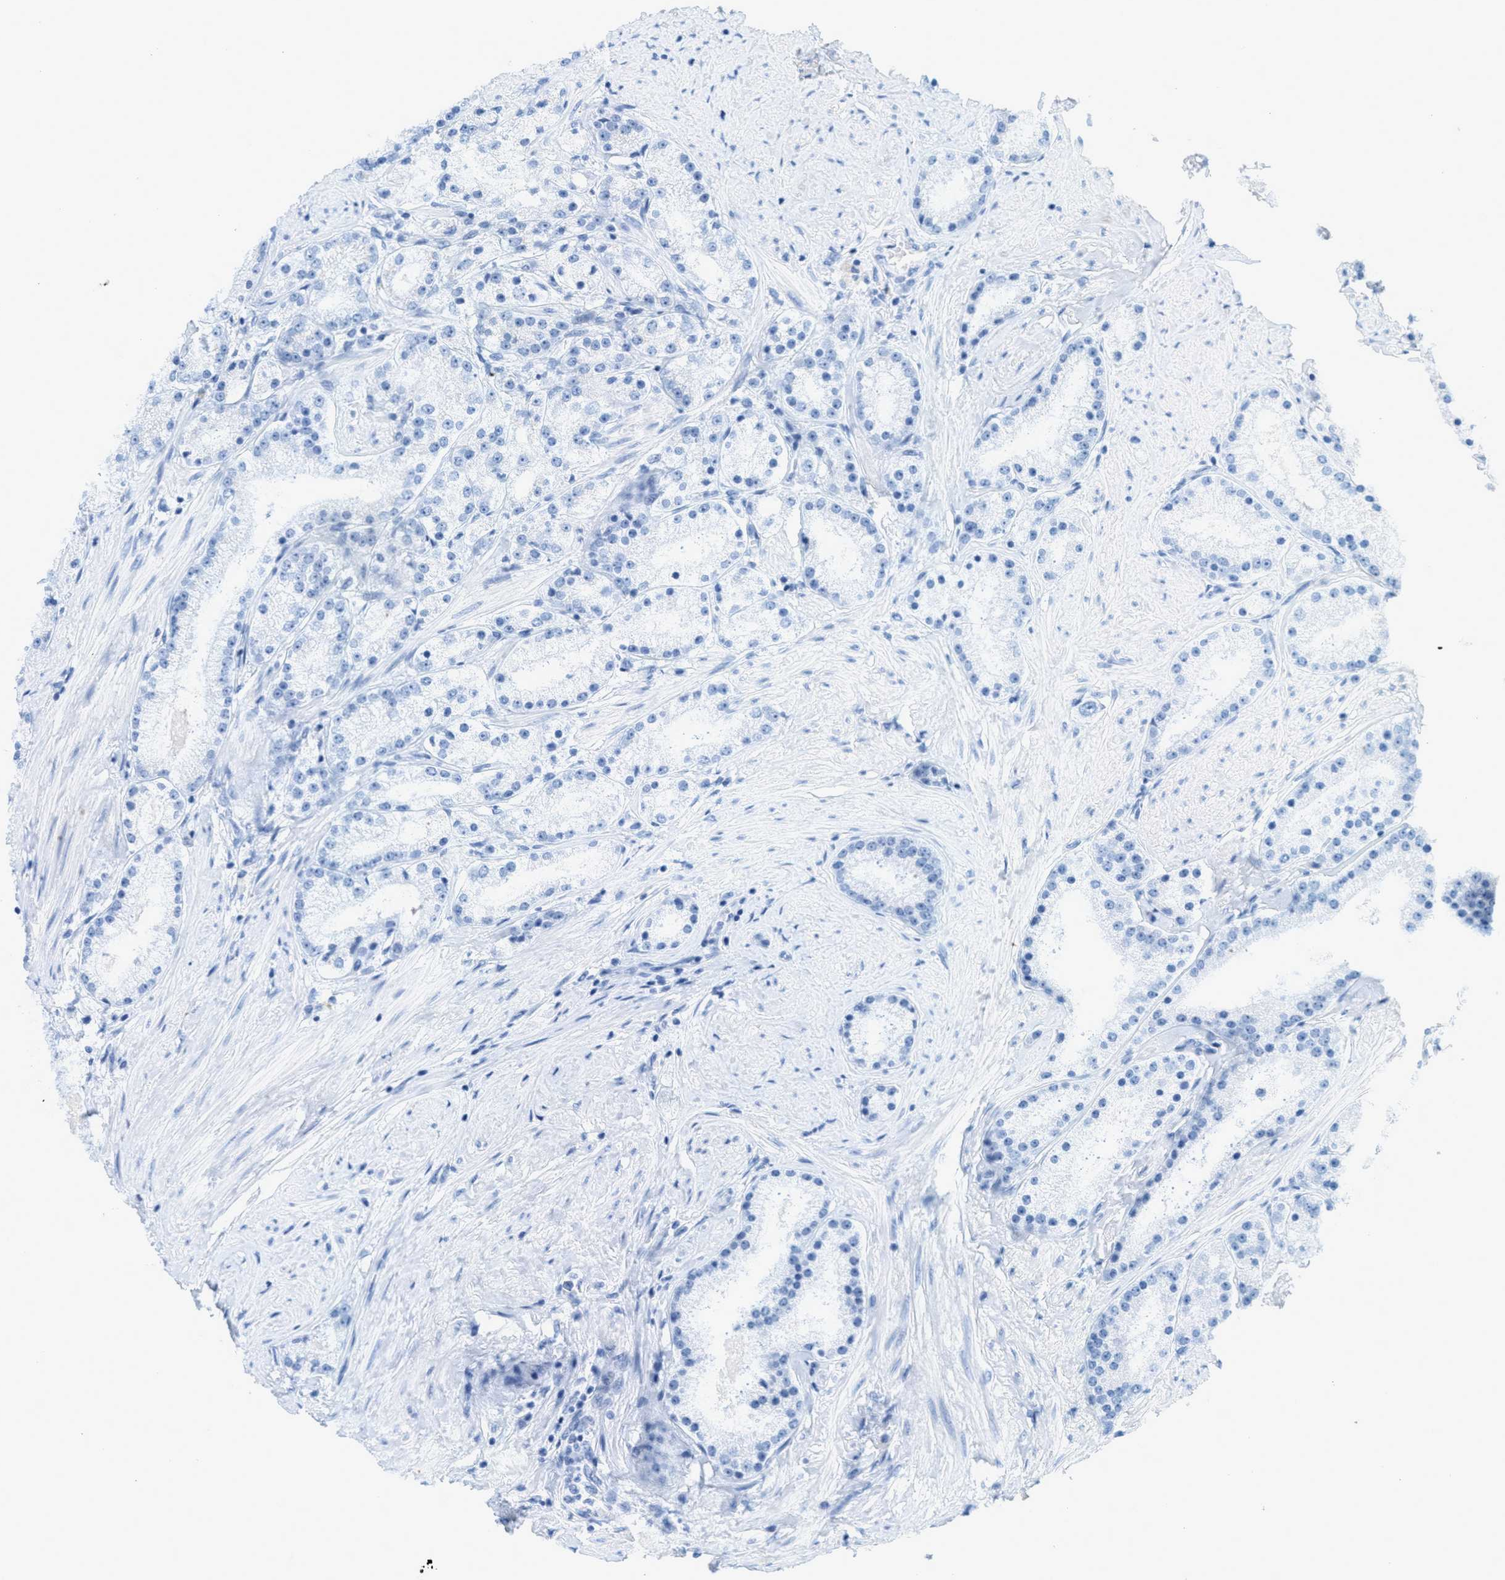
{"staining": {"intensity": "negative", "quantity": "none", "location": "none"}, "tissue": "prostate cancer", "cell_type": "Tumor cells", "image_type": "cancer", "snomed": [{"axis": "morphology", "description": "Adenocarcinoma, Low grade"}, {"axis": "topography", "description": "Prostate"}], "caption": "Prostate cancer (low-grade adenocarcinoma) was stained to show a protein in brown. There is no significant expression in tumor cells.", "gene": "ZFPL1", "patient": {"sex": "male", "age": 63}}